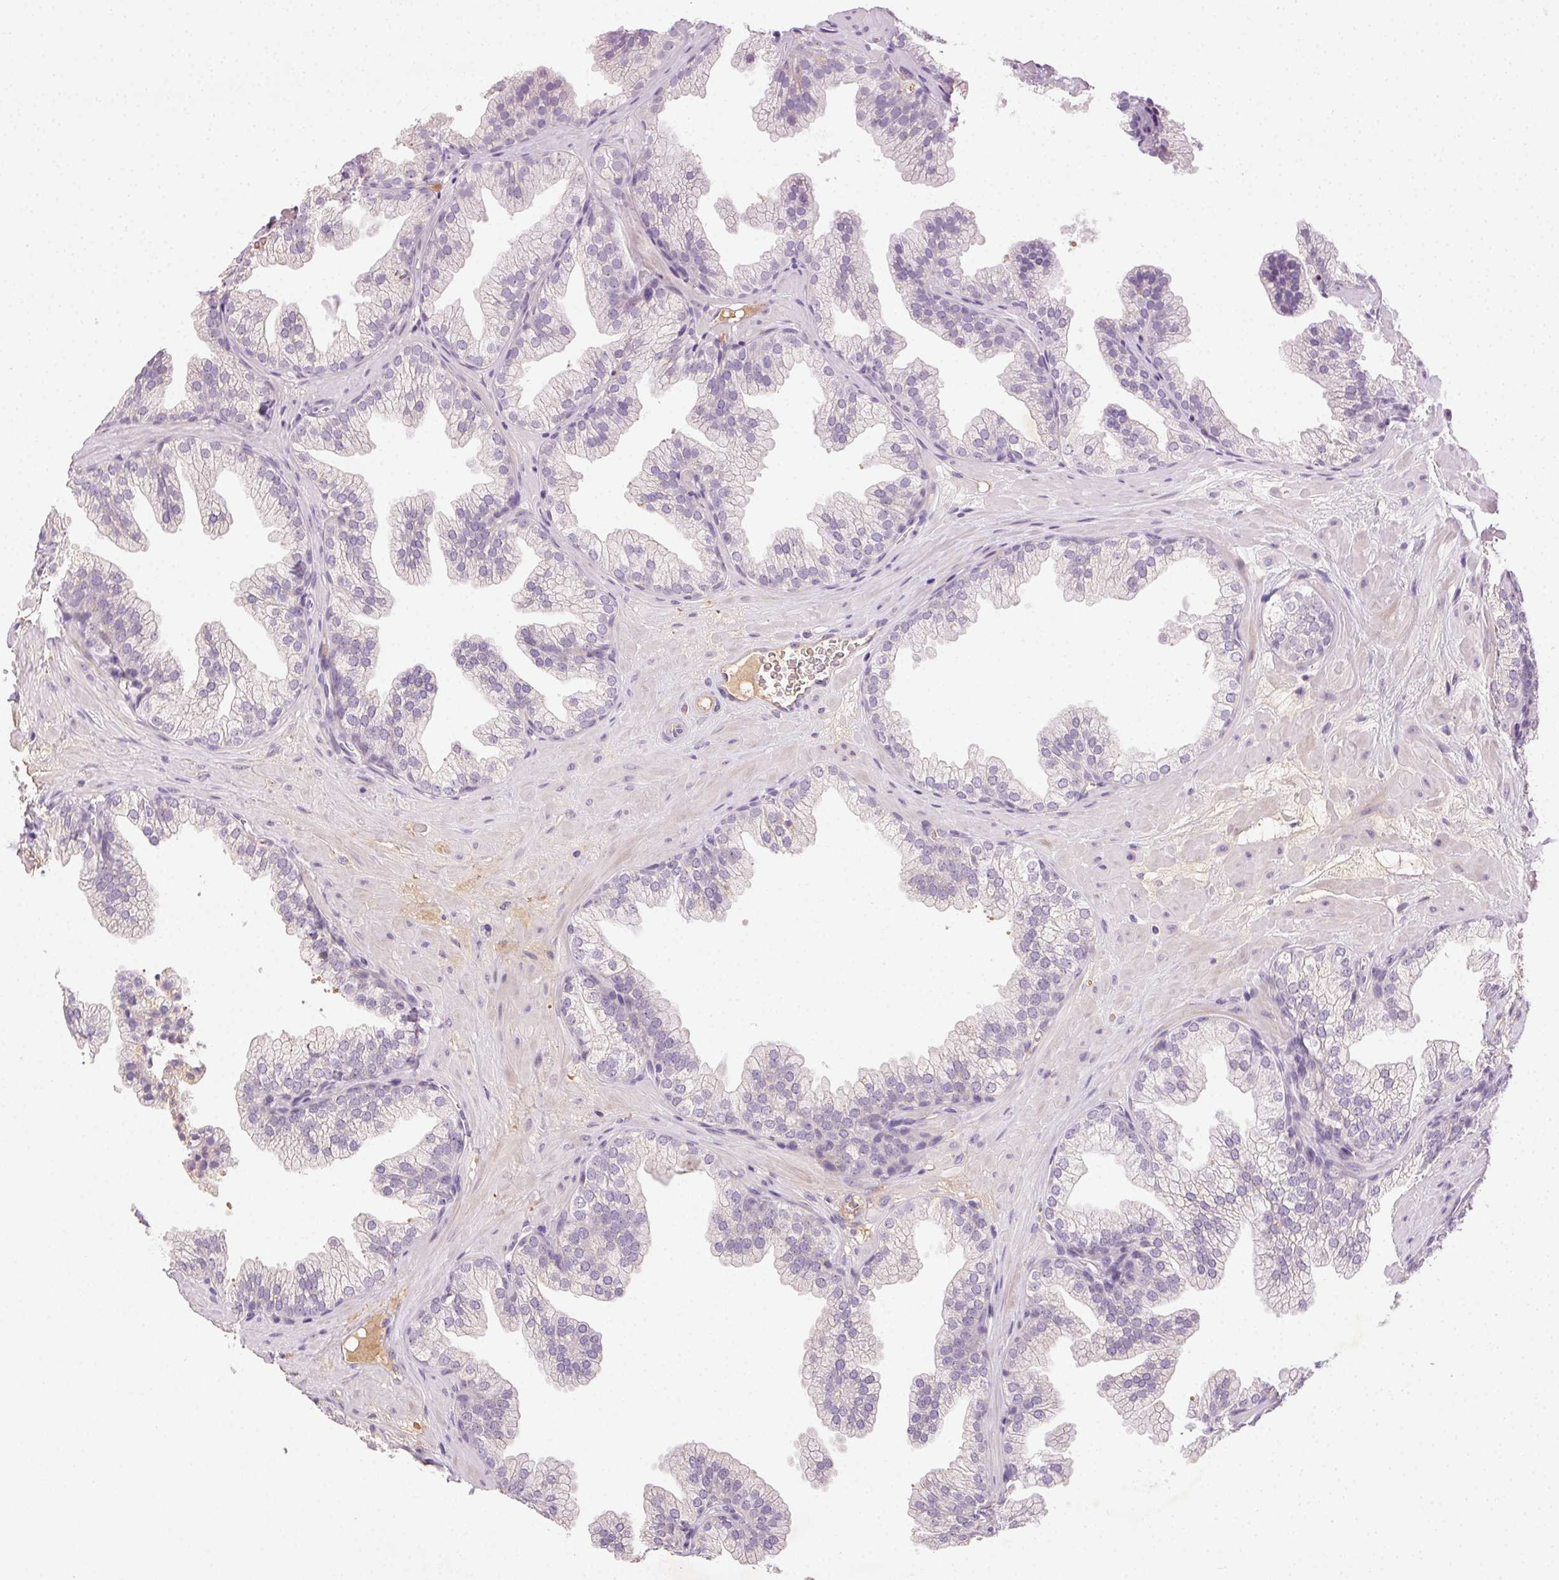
{"staining": {"intensity": "weak", "quantity": "<25%", "location": "cytoplasmic/membranous"}, "tissue": "prostate", "cell_type": "Glandular cells", "image_type": "normal", "snomed": [{"axis": "morphology", "description": "Normal tissue, NOS"}, {"axis": "topography", "description": "Prostate"}], "caption": "Prostate was stained to show a protein in brown. There is no significant positivity in glandular cells.", "gene": "BPIFB2", "patient": {"sex": "male", "age": 37}}